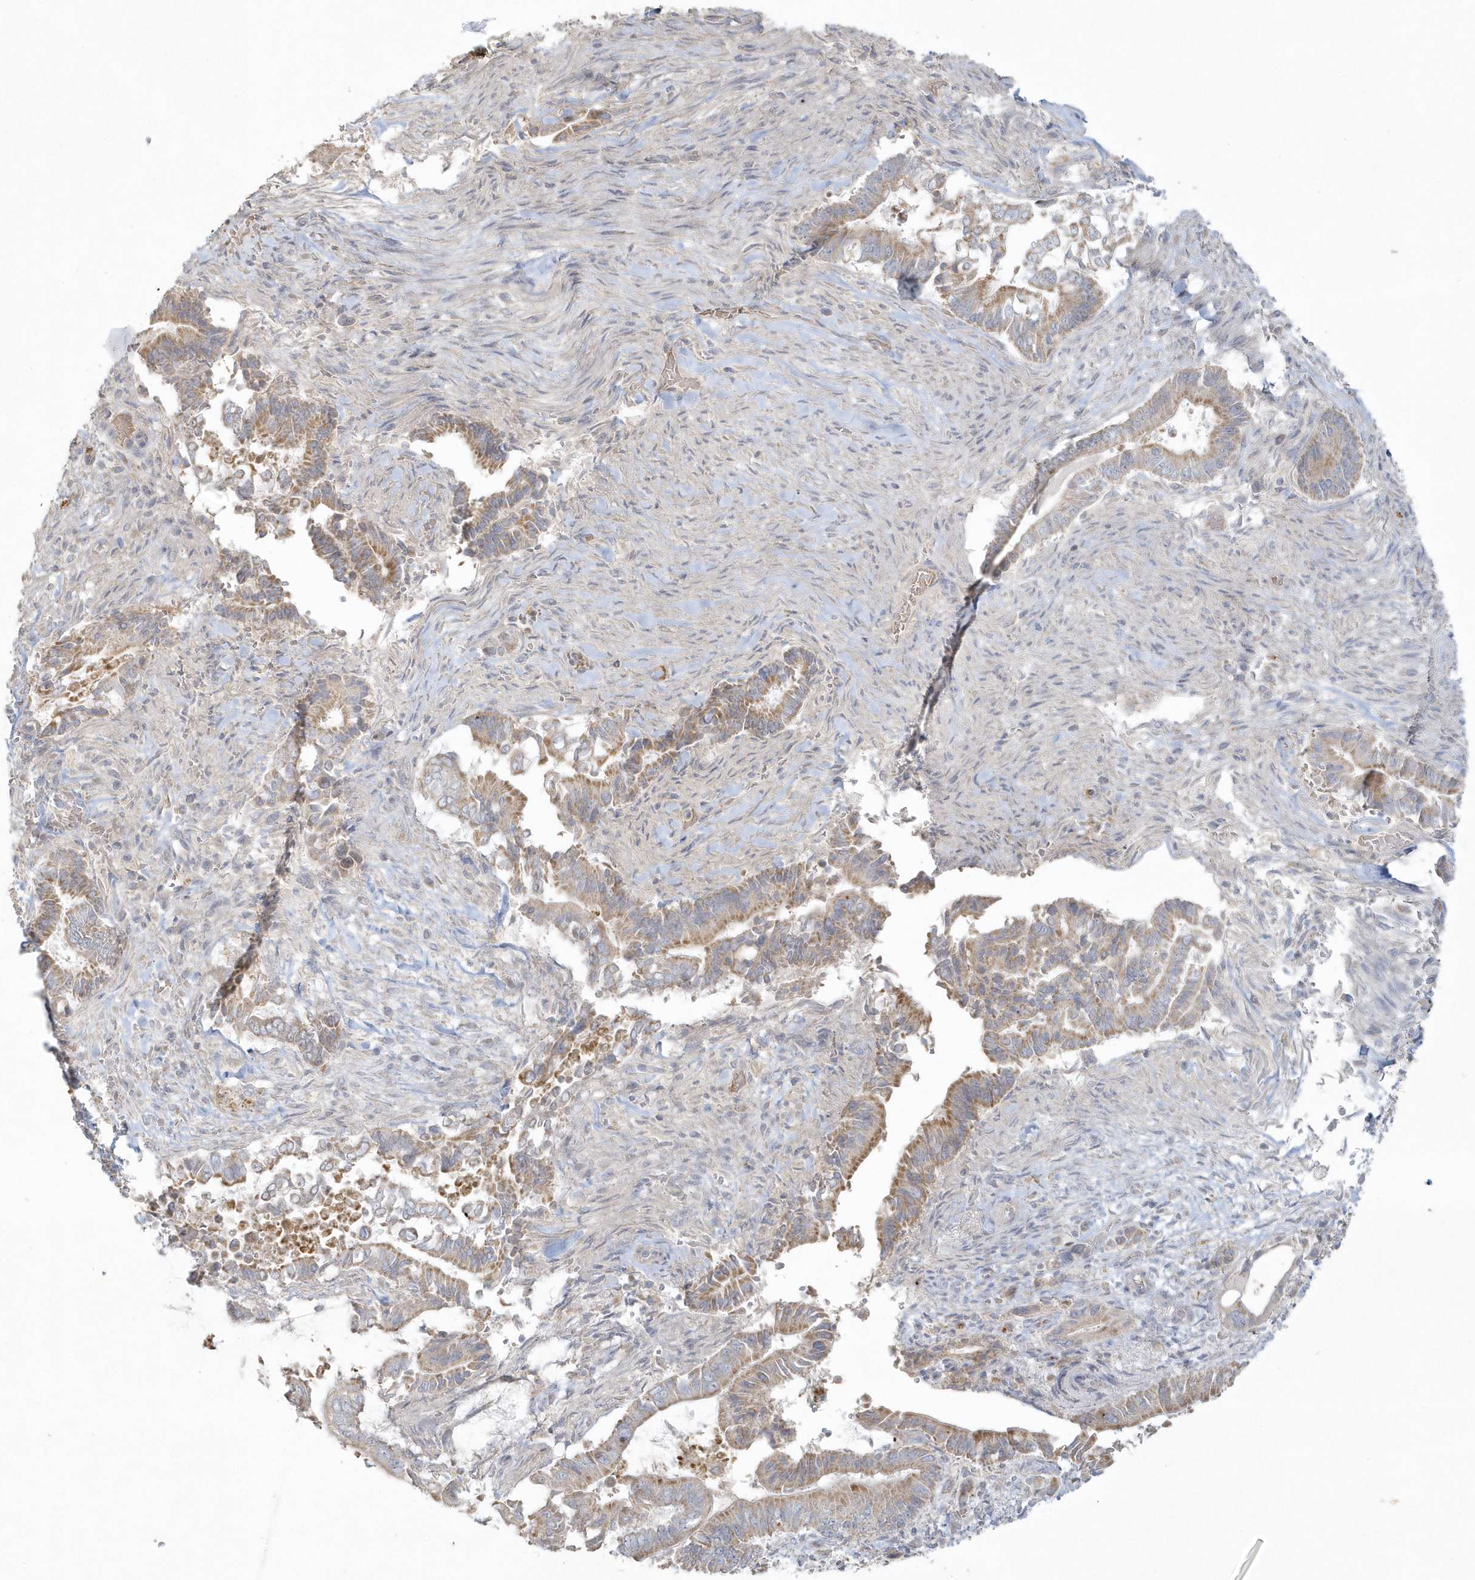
{"staining": {"intensity": "moderate", "quantity": "25%-75%", "location": "cytoplasmic/membranous"}, "tissue": "pancreatic cancer", "cell_type": "Tumor cells", "image_type": "cancer", "snomed": [{"axis": "morphology", "description": "Adenocarcinoma, NOS"}, {"axis": "topography", "description": "Pancreas"}], "caption": "Adenocarcinoma (pancreatic) stained with a protein marker reveals moderate staining in tumor cells.", "gene": "BLTP3A", "patient": {"sex": "male", "age": 68}}